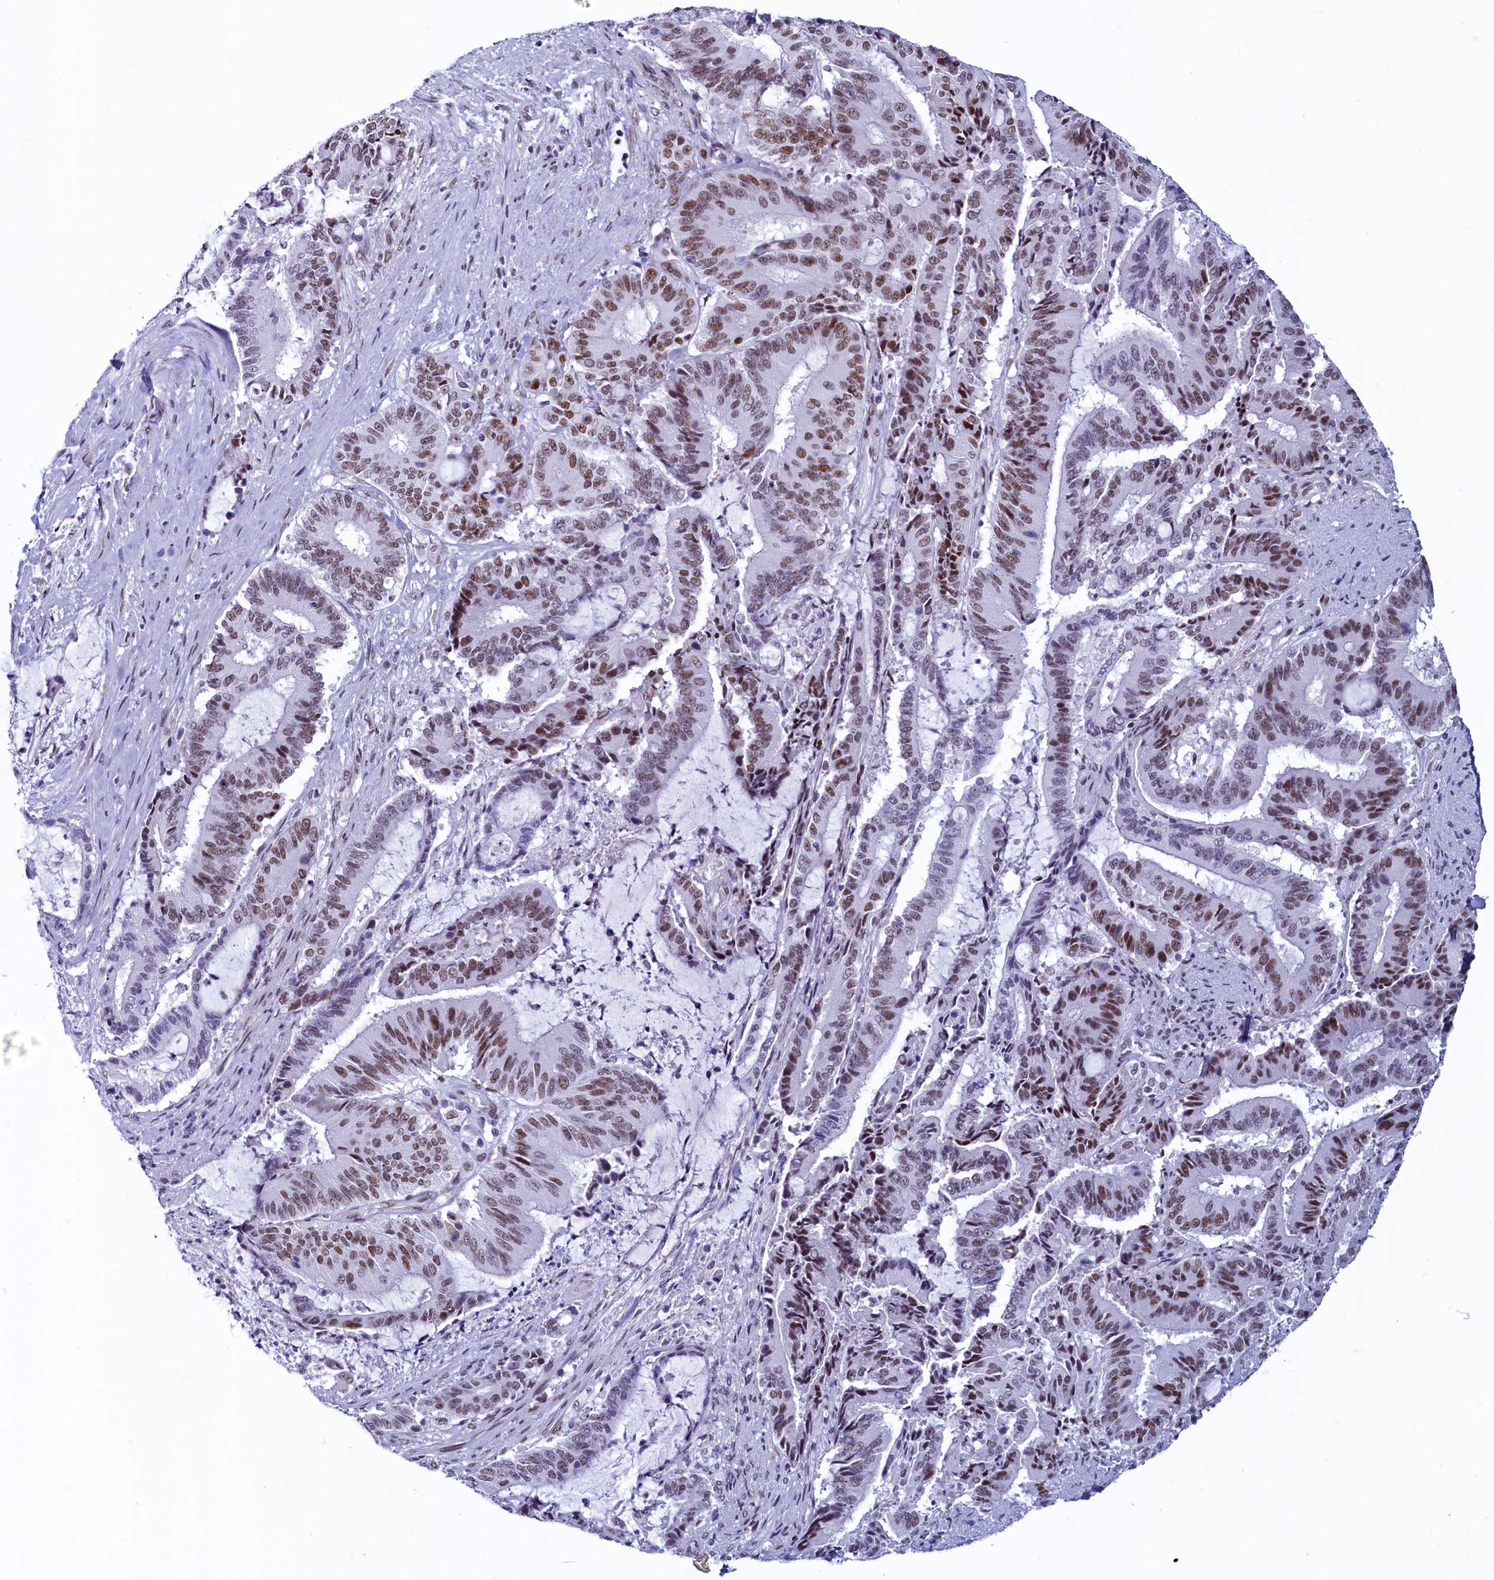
{"staining": {"intensity": "moderate", "quantity": "25%-75%", "location": "nuclear"}, "tissue": "liver cancer", "cell_type": "Tumor cells", "image_type": "cancer", "snomed": [{"axis": "morphology", "description": "Normal tissue, NOS"}, {"axis": "morphology", "description": "Cholangiocarcinoma"}, {"axis": "topography", "description": "Liver"}, {"axis": "topography", "description": "Peripheral nerve tissue"}], "caption": "Immunohistochemistry (IHC) staining of liver cancer (cholangiocarcinoma), which demonstrates medium levels of moderate nuclear expression in about 25%-75% of tumor cells indicating moderate nuclear protein staining. The staining was performed using DAB (3,3'-diaminobenzidine) (brown) for protein detection and nuclei were counterstained in hematoxylin (blue).", "gene": "SUGP2", "patient": {"sex": "female", "age": 73}}